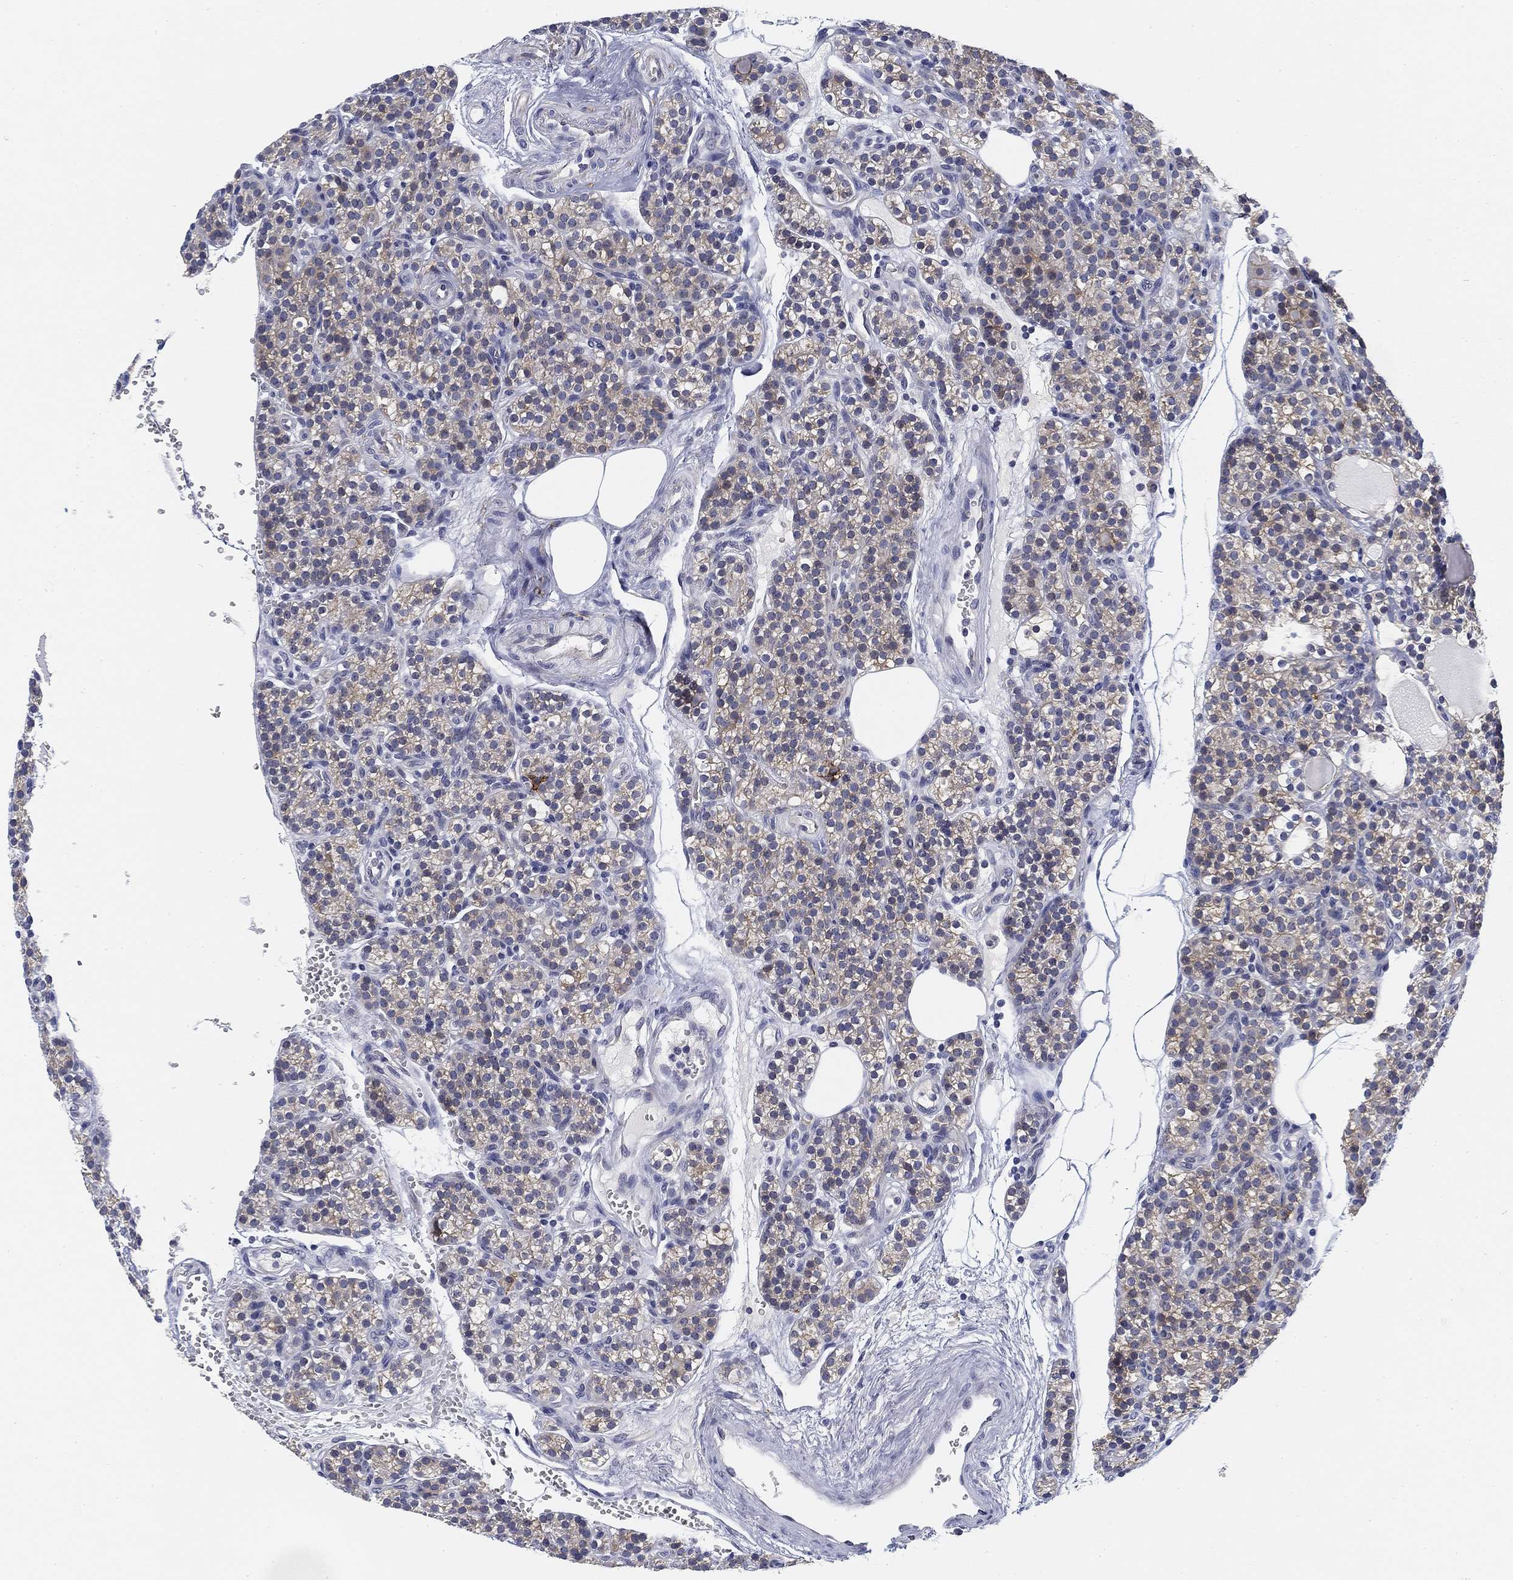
{"staining": {"intensity": "negative", "quantity": "none", "location": "none"}, "tissue": "parathyroid gland", "cell_type": "Glandular cells", "image_type": "normal", "snomed": [{"axis": "morphology", "description": "Normal tissue, NOS"}, {"axis": "topography", "description": "Parathyroid gland"}], "caption": "The histopathology image demonstrates no staining of glandular cells in unremarkable parathyroid gland. The staining was performed using DAB to visualize the protein expression in brown, while the nuclei were stained in blue with hematoxylin (Magnification: 20x).", "gene": "SLC2A5", "patient": {"sex": "female", "age": 67}}